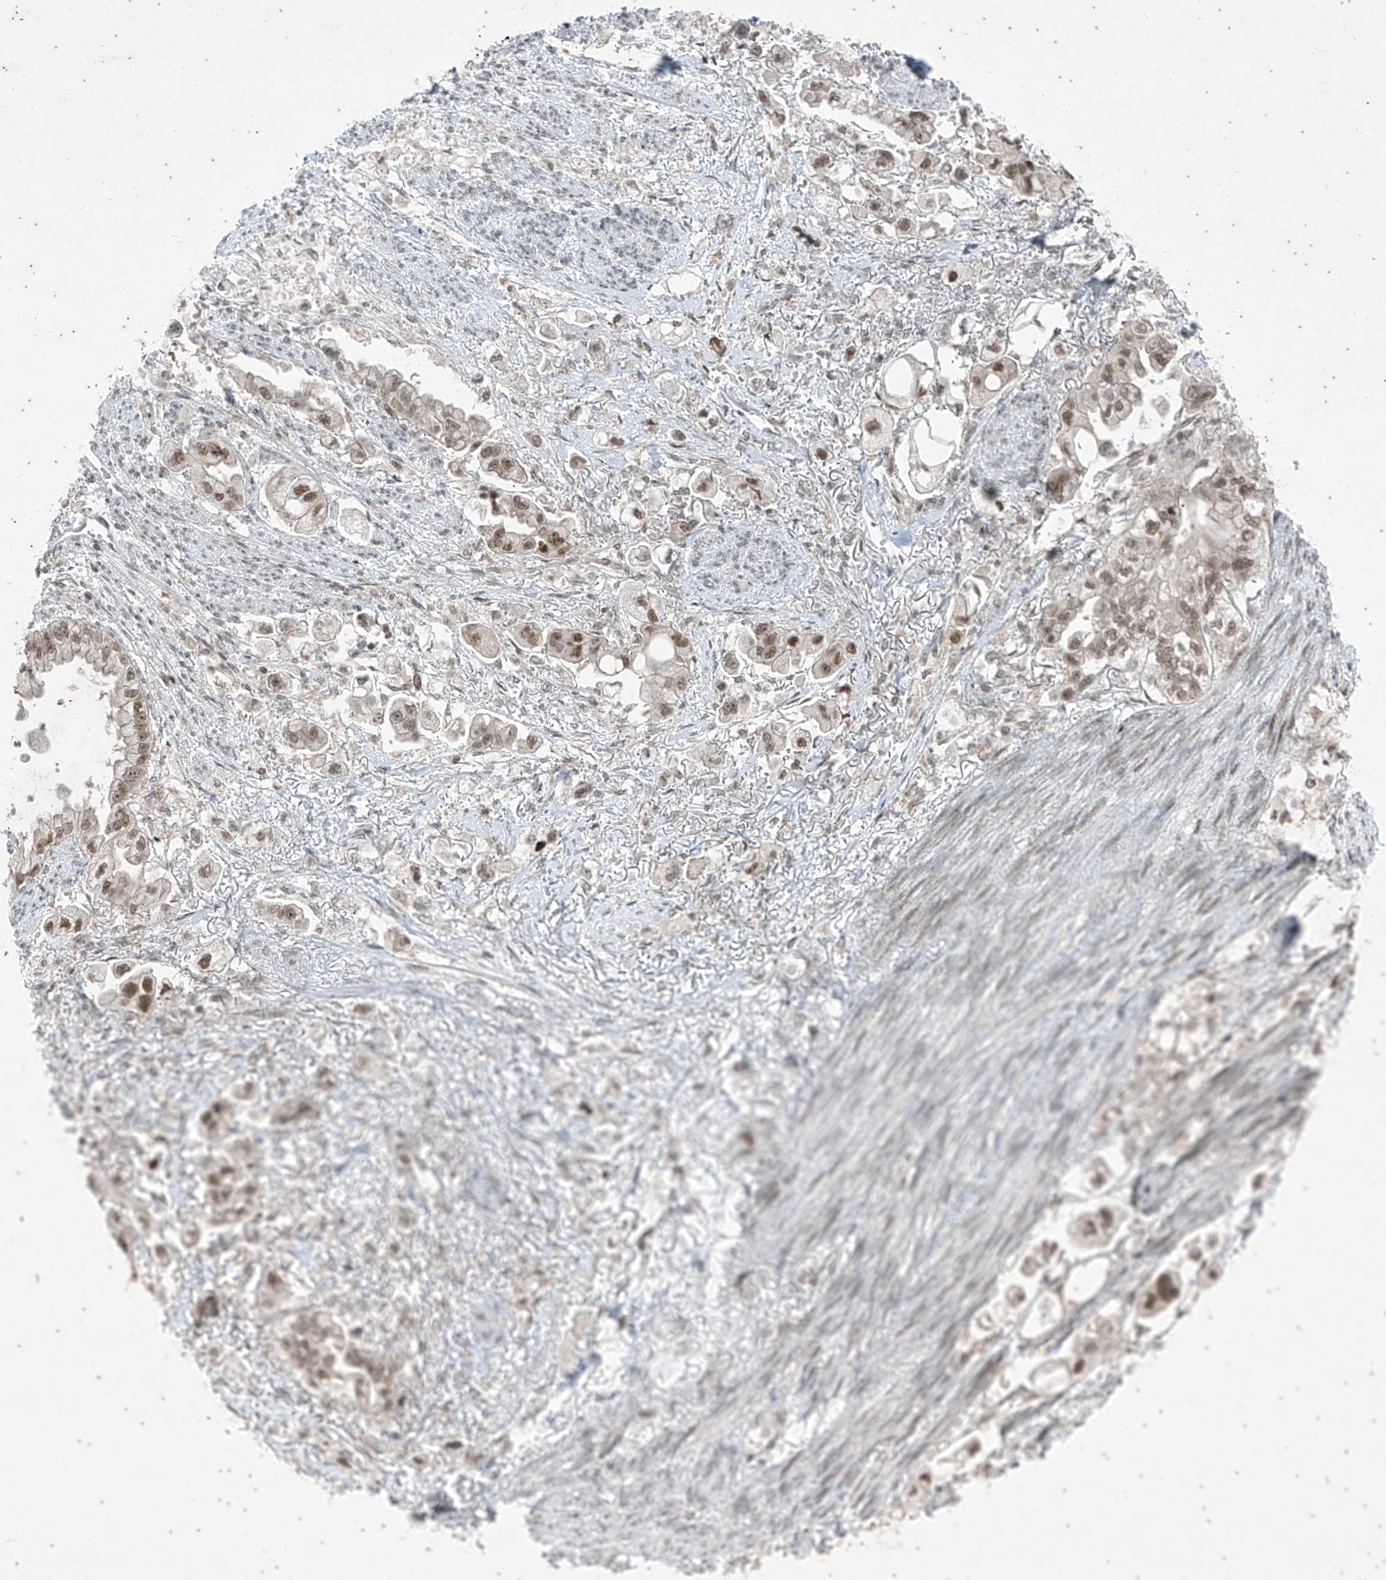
{"staining": {"intensity": "moderate", "quantity": ">75%", "location": "nuclear"}, "tissue": "stomach cancer", "cell_type": "Tumor cells", "image_type": "cancer", "snomed": [{"axis": "morphology", "description": "Adenocarcinoma, NOS"}, {"axis": "topography", "description": "Stomach"}], "caption": "Moderate nuclear expression is present in approximately >75% of tumor cells in adenocarcinoma (stomach).", "gene": "ZNF354B", "patient": {"sex": "male", "age": 62}}